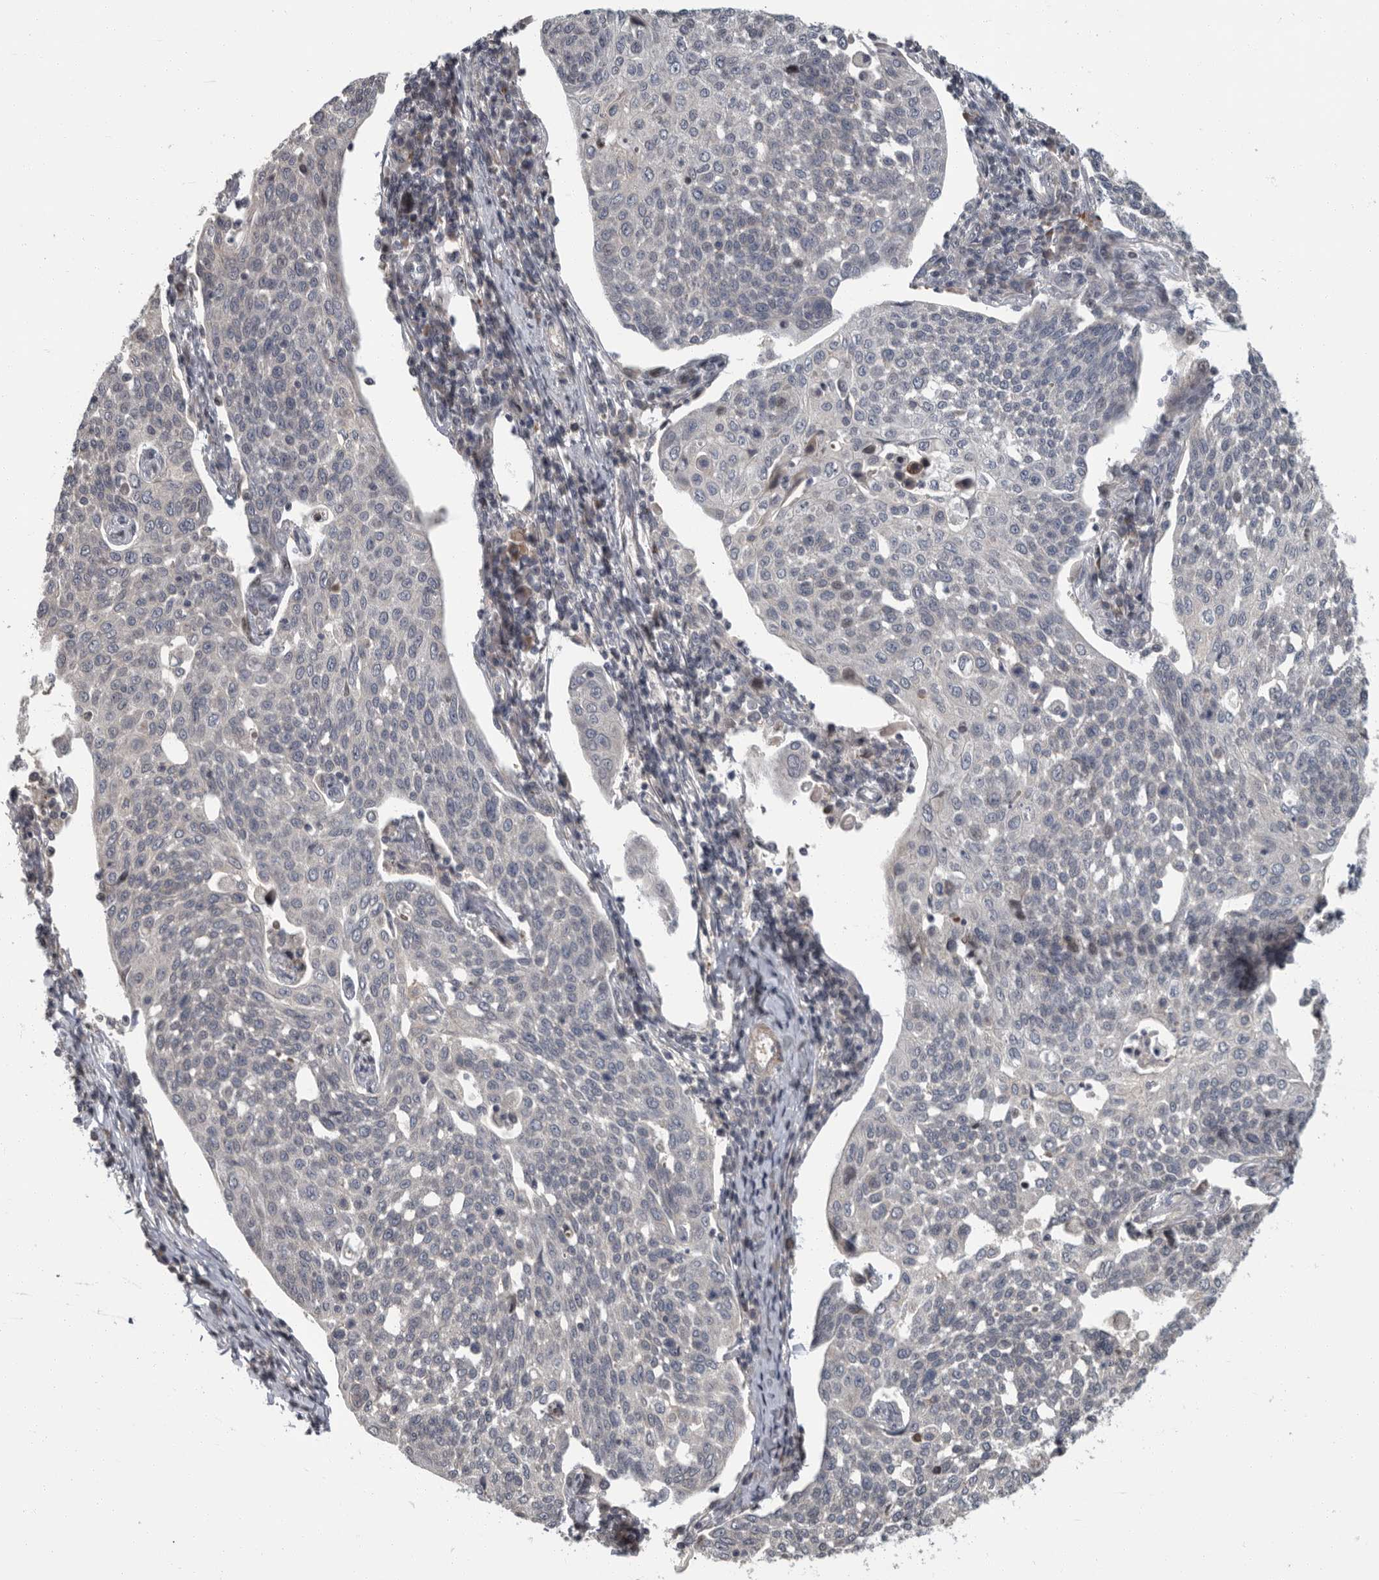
{"staining": {"intensity": "negative", "quantity": "none", "location": "none"}, "tissue": "cervical cancer", "cell_type": "Tumor cells", "image_type": "cancer", "snomed": [{"axis": "morphology", "description": "Squamous cell carcinoma, NOS"}, {"axis": "topography", "description": "Cervix"}], "caption": "Immunohistochemical staining of cervical cancer reveals no significant expression in tumor cells.", "gene": "PDE7A", "patient": {"sex": "female", "age": 34}}